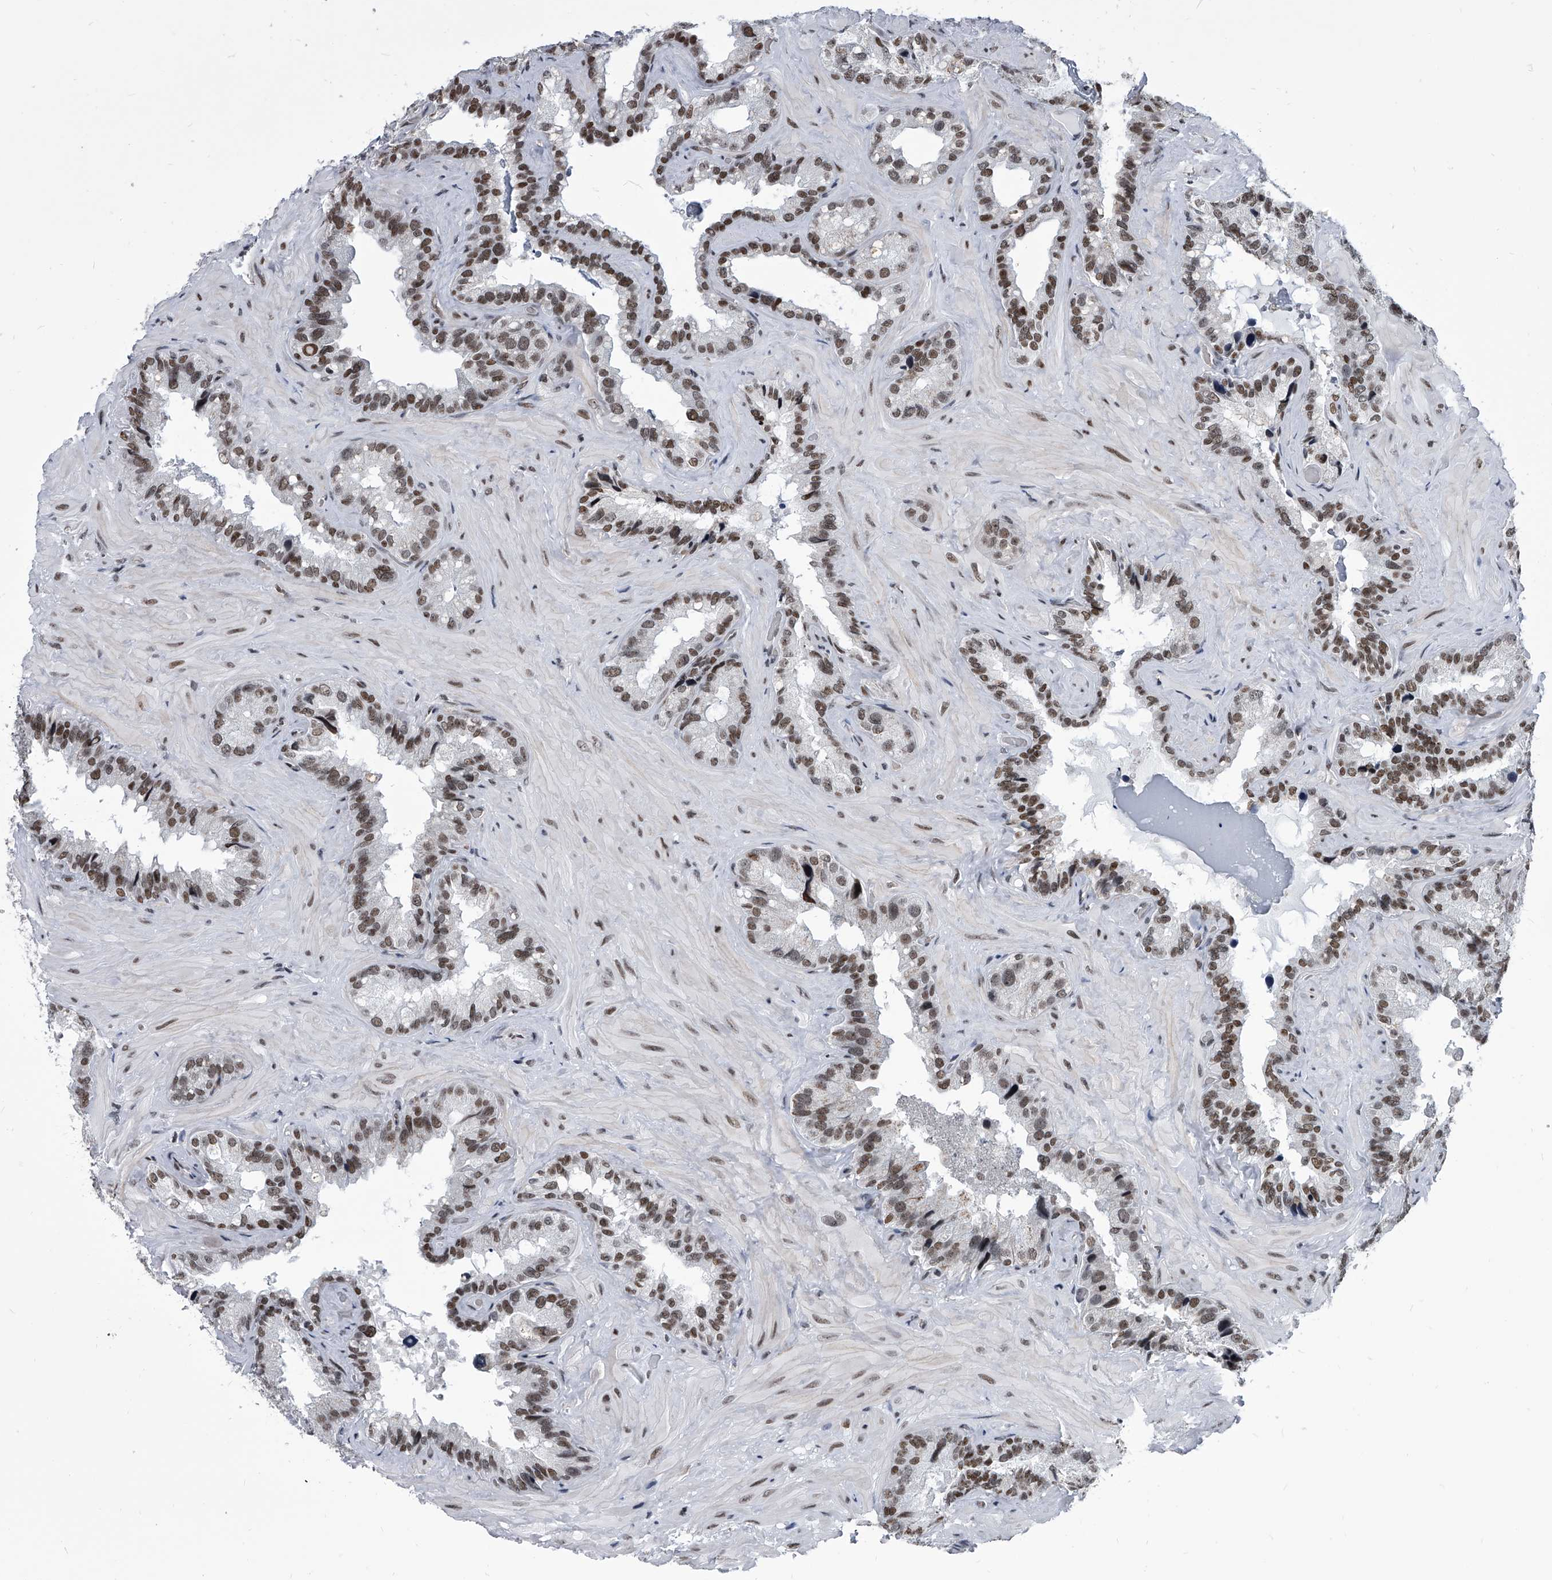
{"staining": {"intensity": "moderate", "quantity": ">75%", "location": "nuclear"}, "tissue": "seminal vesicle", "cell_type": "Glandular cells", "image_type": "normal", "snomed": [{"axis": "morphology", "description": "Normal tissue, NOS"}, {"axis": "topography", "description": "Prostate"}, {"axis": "topography", "description": "Seminal veicle"}], "caption": "Moderate nuclear protein staining is identified in about >75% of glandular cells in seminal vesicle.", "gene": "SIM2", "patient": {"sex": "male", "age": 68}}